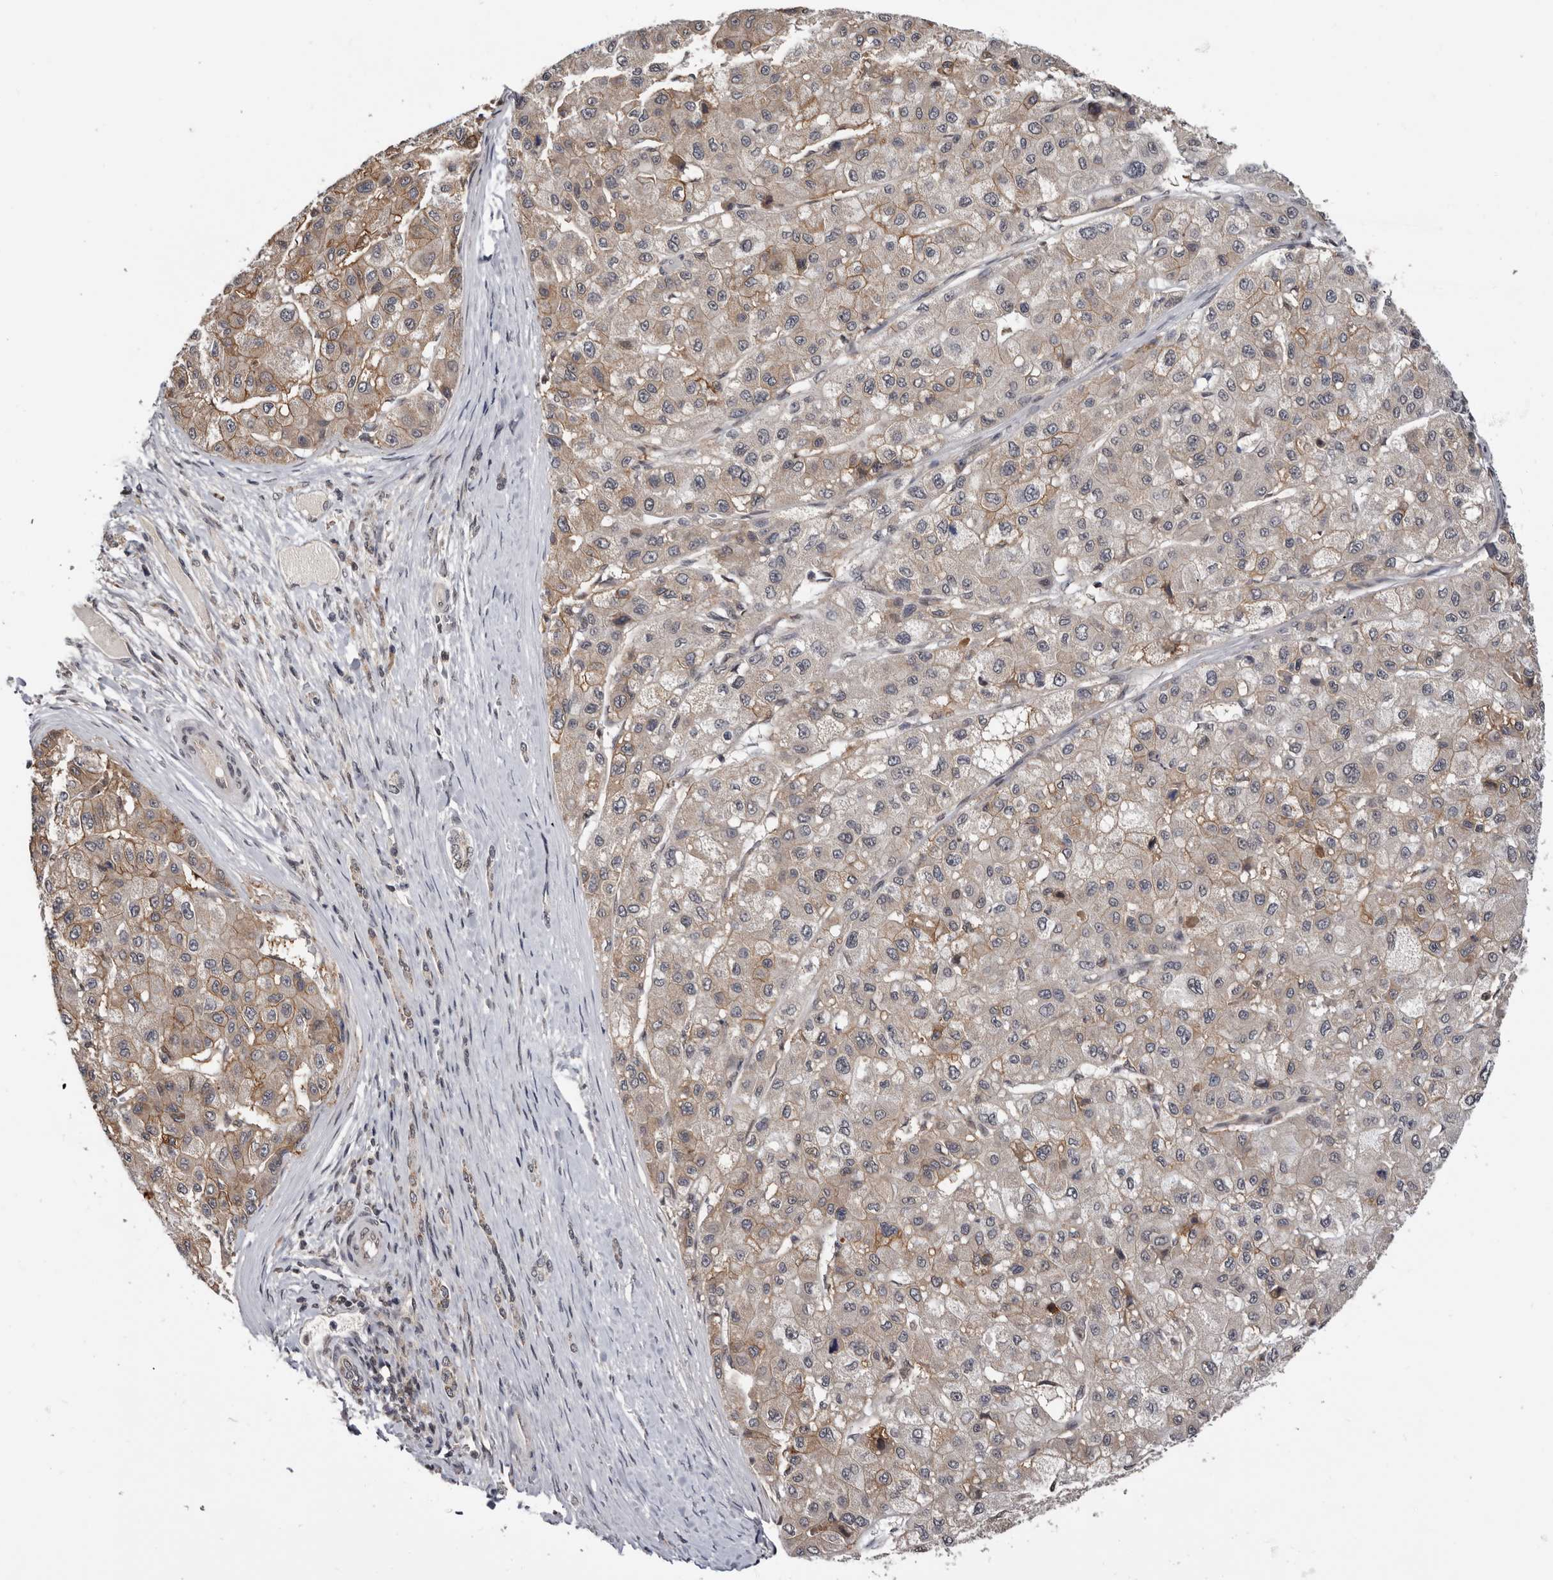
{"staining": {"intensity": "weak", "quantity": ">75%", "location": "cytoplasmic/membranous"}, "tissue": "liver cancer", "cell_type": "Tumor cells", "image_type": "cancer", "snomed": [{"axis": "morphology", "description": "Carcinoma, Hepatocellular, NOS"}, {"axis": "topography", "description": "Liver"}], "caption": "An IHC photomicrograph of tumor tissue is shown. Protein staining in brown highlights weak cytoplasmic/membranous positivity in hepatocellular carcinoma (liver) within tumor cells. The staining is performed using DAB (3,3'-diaminobenzidine) brown chromogen to label protein expression. The nuclei are counter-stained blue using hematoxylin.", "gene": "MOGAT2", "patient": {"sex": "male", "age": 80}}